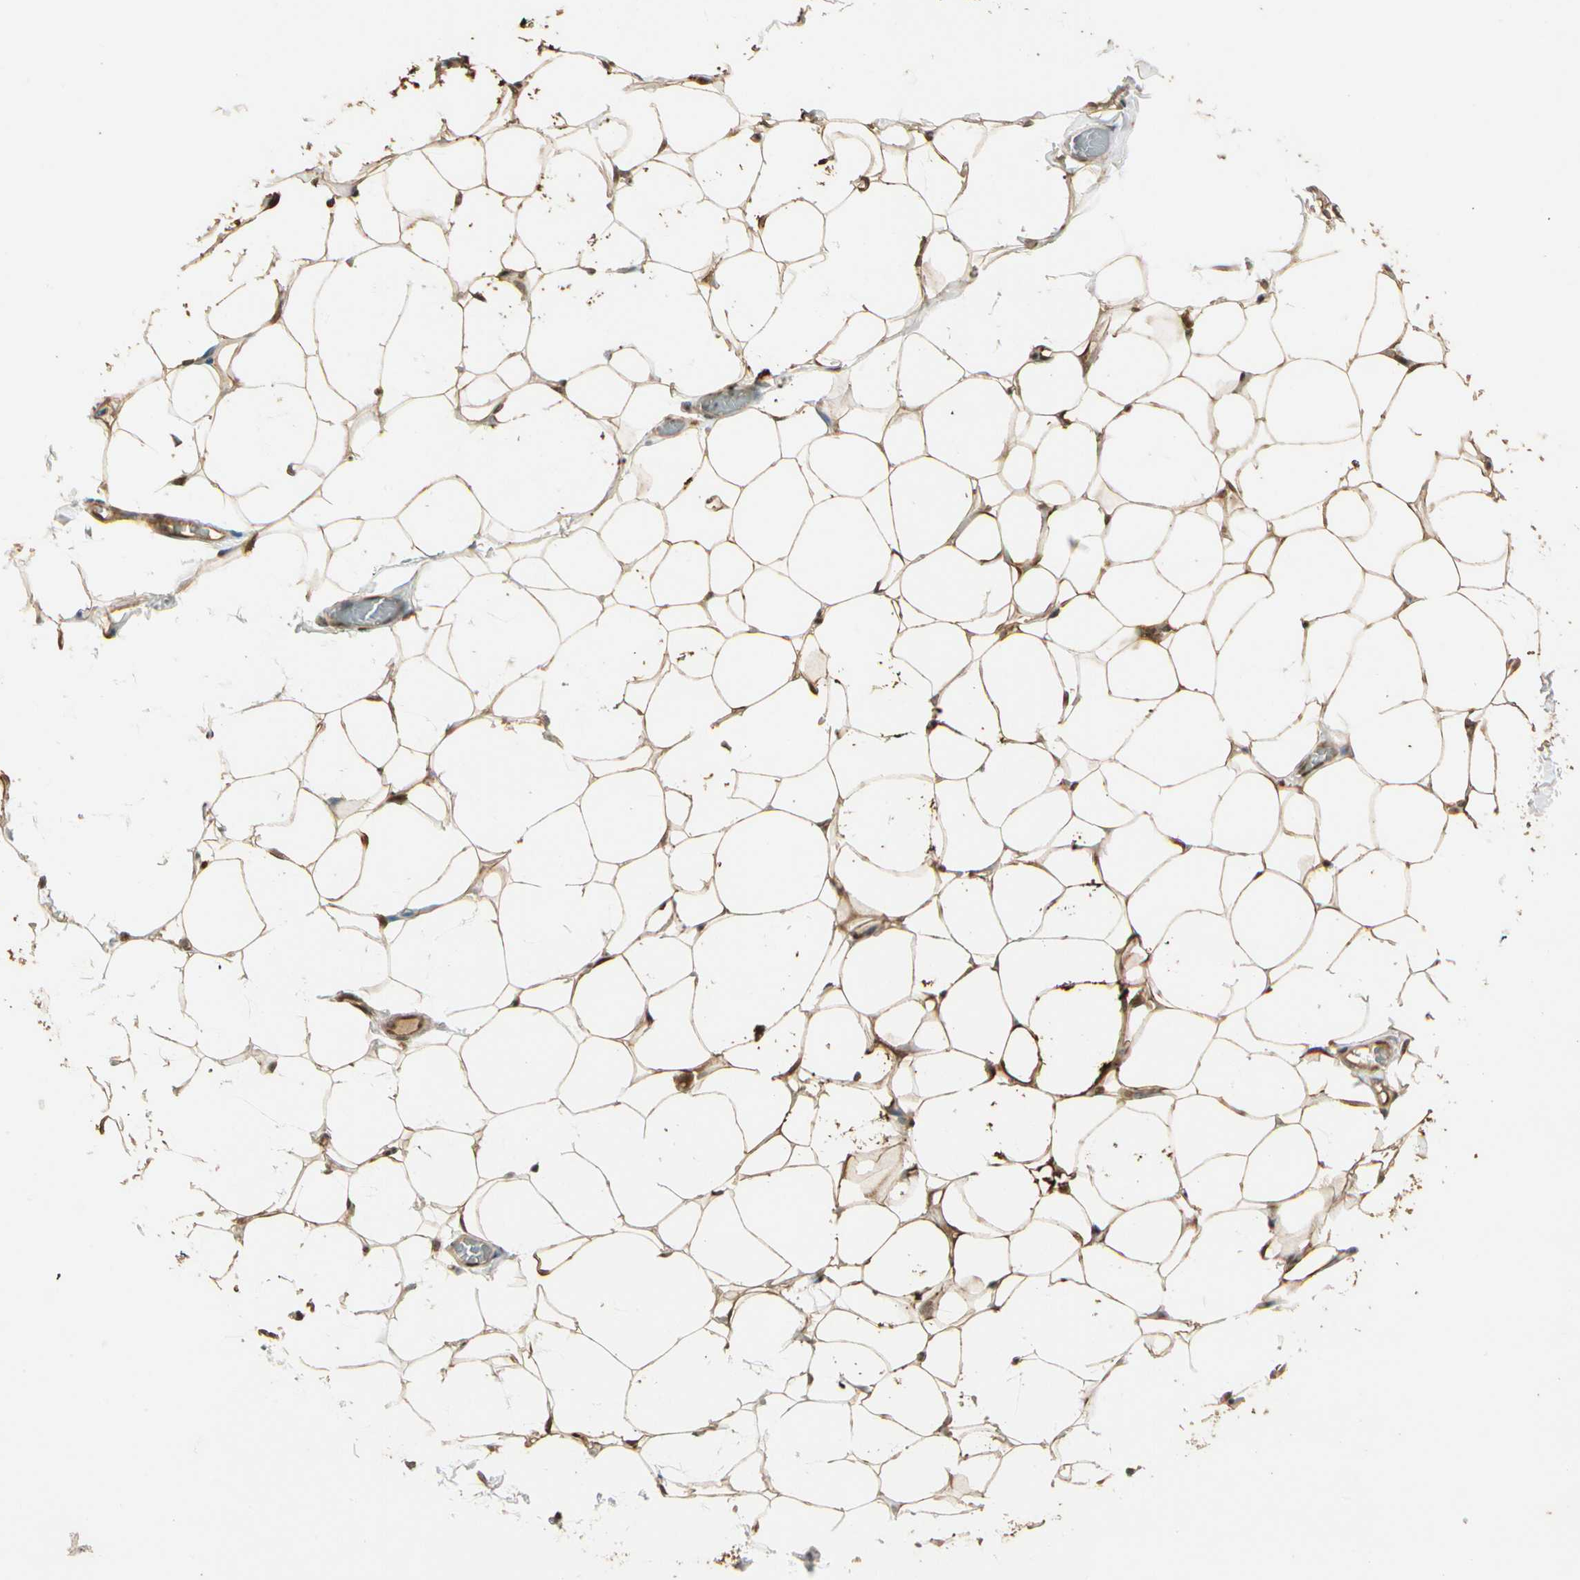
{"staining": {"intensity": "strong", "quantity": ">75%", "location": "cytoplasmic/membranous"}, "tissue": "adipose tissue", "cell_type": "Adipocytes", "image_type": "normal", "snomed": [{"axis": "morphology", "description": "Normal tissue, NOS"}, {"axis": "topography", "description": "Soft tissue"}], "caption": "Strong cytoplasmic/membranous expression is identified in about >75% of adipocytes in normal adipose tissue.", "gene": "GLUL", "patient": {"sex": "male", "age": 26}}